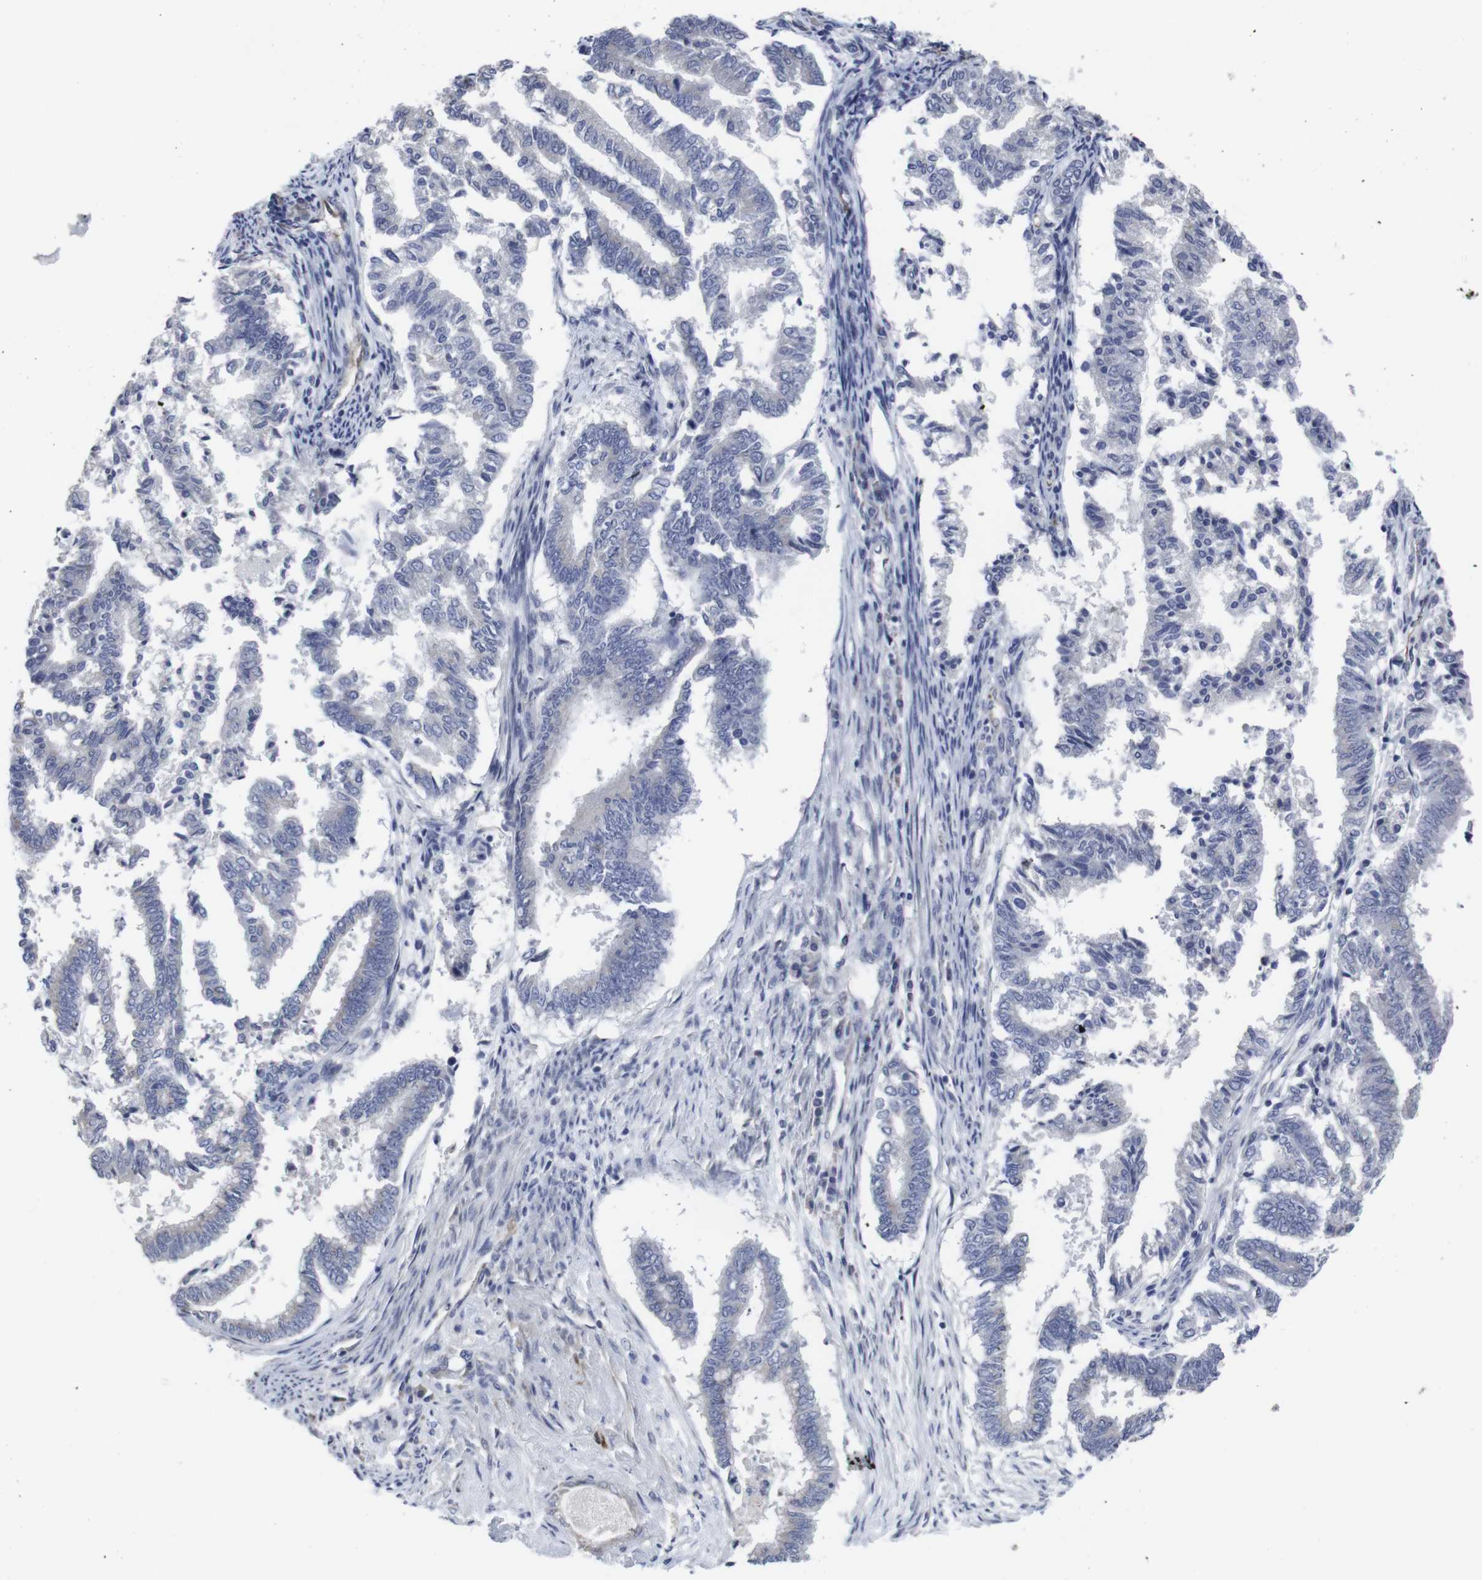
{"staining": {"intensity": "negative", "quantity": "none", "location": "none"}, "tissue": "endometrial cancer", "cell_type": "Tumor cells", "image_type": "cancer", "snomed": [{"axis": "morphology", "description": "Necrosis, NOS"}, {"axis": "morphology", "description": "Adenocarcinoma, NOS"}, {"axis": "topography", "description": "Endometrium"}], "caption": "Tumor cells are negative for brown protein staining in endometrial cancer (adenocarcinoma).", "gene": "SNCG", "patient": {"sex": "female", "age": 79}}